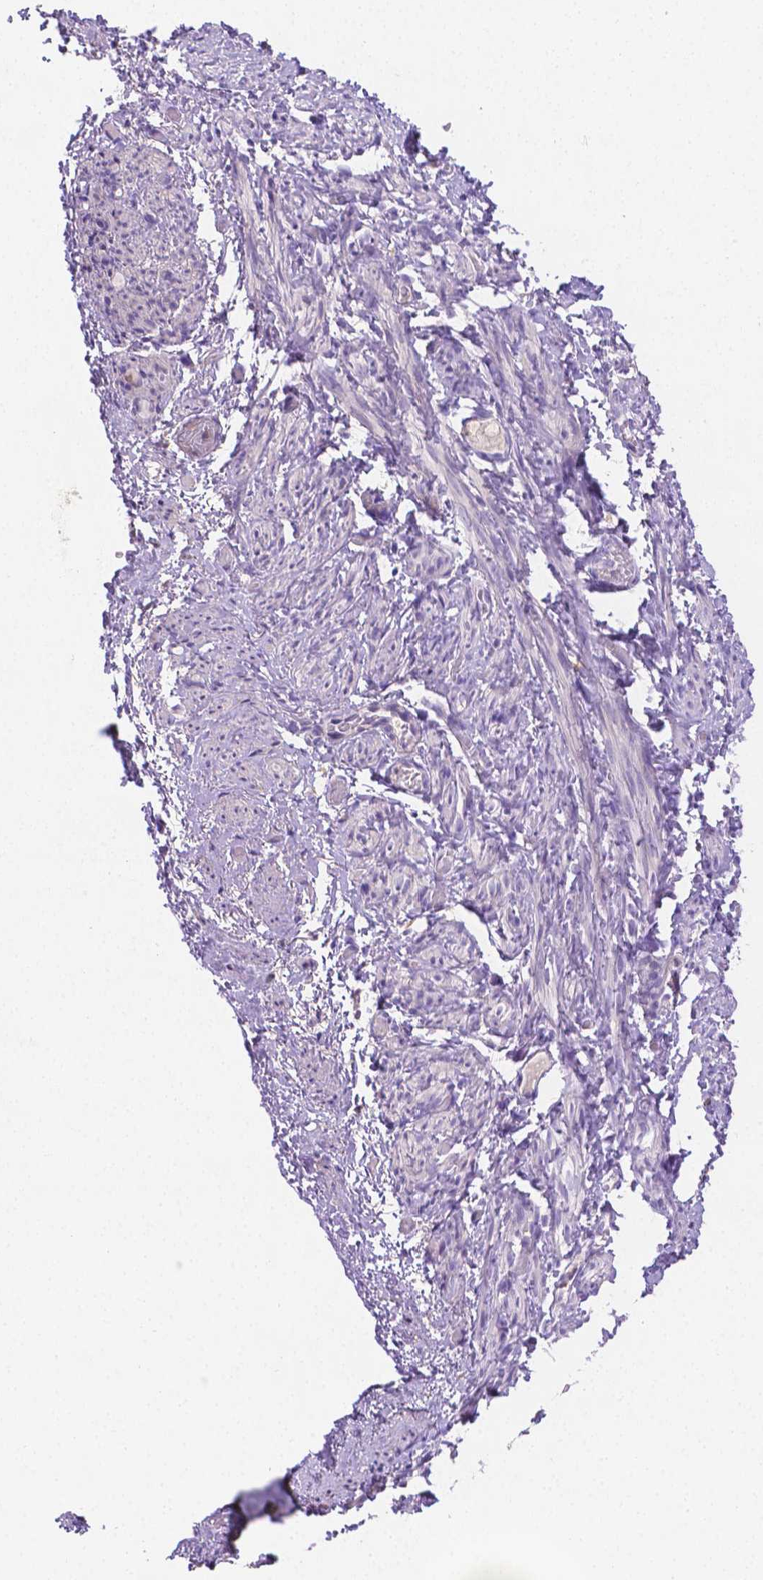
{"staining": {"intensity": "negative", "quantity": "none", "location": "none"}, "tissue": "smooth muscle", "cell_type": "Smooth muscle cells", "image_type": "normal", "snomed": [{"axis": "morphology", "description": "Normal tissue, NOS"}, {"axis": "topography", "description": "Smooth muscle"}], "caption": "Protein analysis of normal smooth muscle shows no significant positivity in smooth muscle cells.", "gene": "NXPH2", "patient": {"sex": "female", "age": 65}}